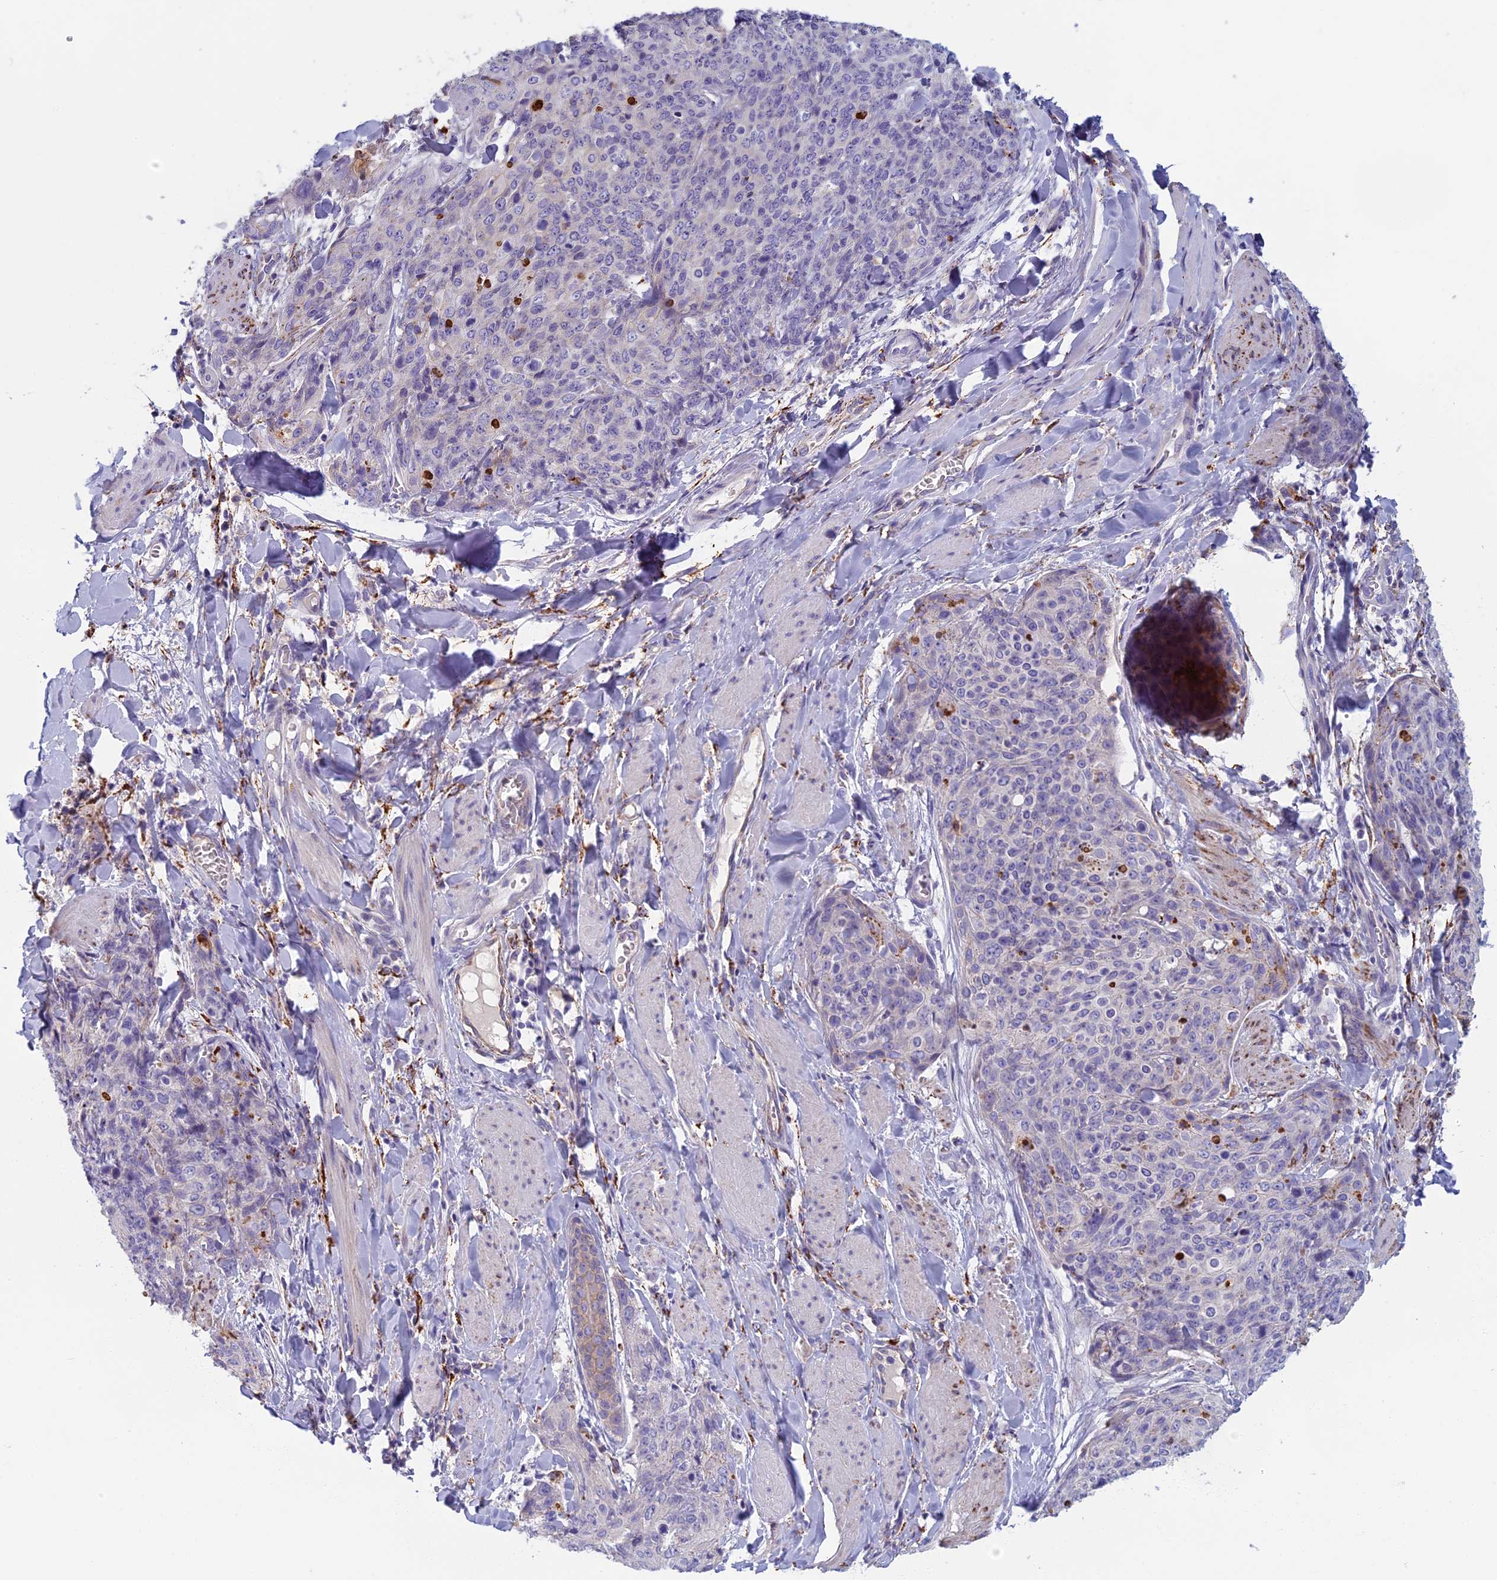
{"staining": {"intensity": "negative", "quantity": "none", "location": "none"}, "tissue": "skin cancer", "cell_type": "Tumor cells", "image_type": "cancer", "snomed": [{"axis": "morphology", "description": "Squamous cell carcinoma, NOS"}, {"axis": "topography", "description": "Skin"}, {"axis": "topography", "description": "Vulva"}], "caption": "Immunohistochemistry (IHC) photomicrograph of skin cancer (squamous cell carcinoma) stained for a protein (brown), which displays no expression in tumor cells.", "gene": "SEMA7A", "patient": {"sex": "female", "age": 85}}